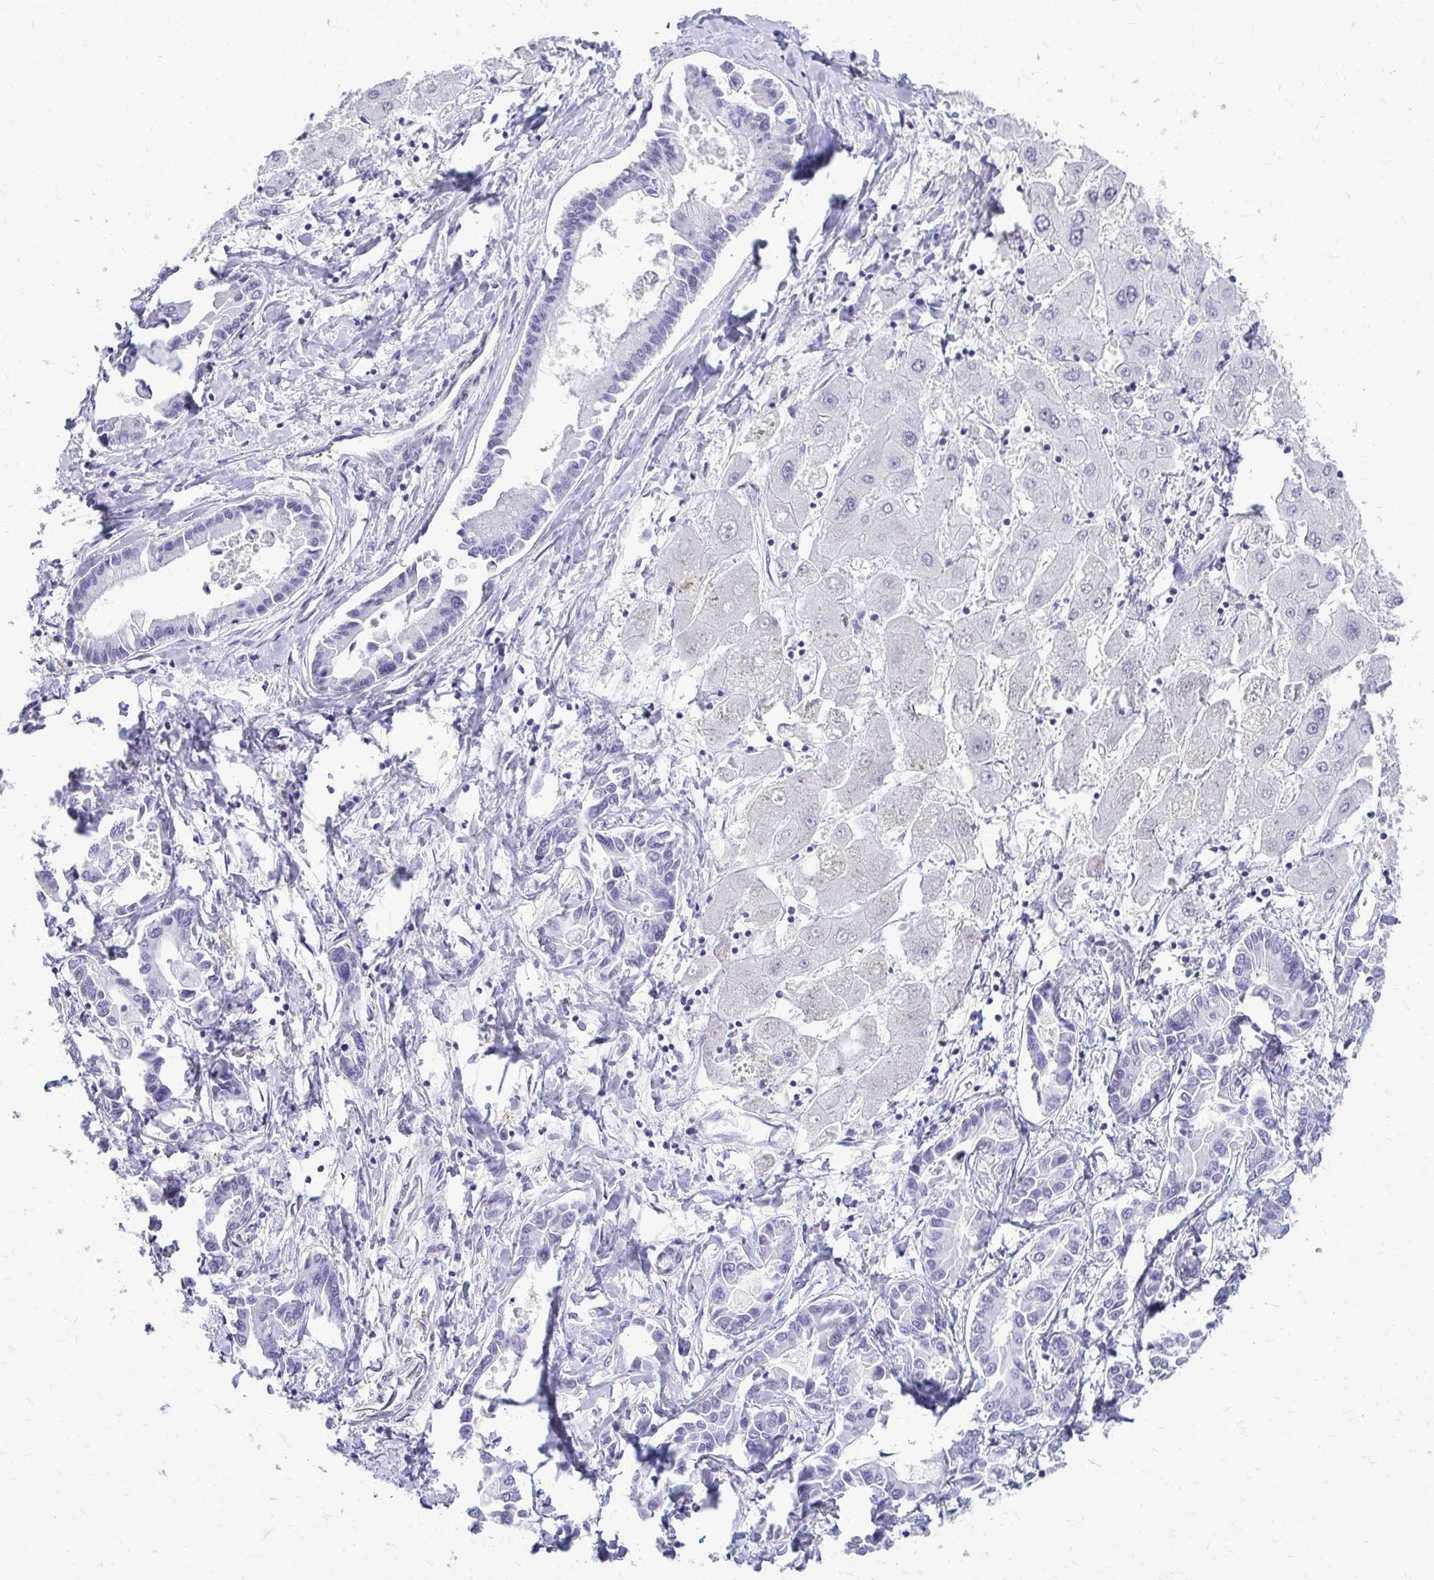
{"staining": {"intensity": "negative", "quantity": "none", "location": "none"}, "tissue": "liver cancer", "cell_type": "Tumor cells", "image_type": "cancer", "snomed": [{"axis": "morphology", "description": "Cholangiocarcinoma"}, {"axis": "topography", "description": "Liver"}], "caption": "There is no significant staining in tumor cells of liver cancer (cholangiocarcinoma).", "gene": "DEPP1", "patient": {"sex": "male", "age": 66}}